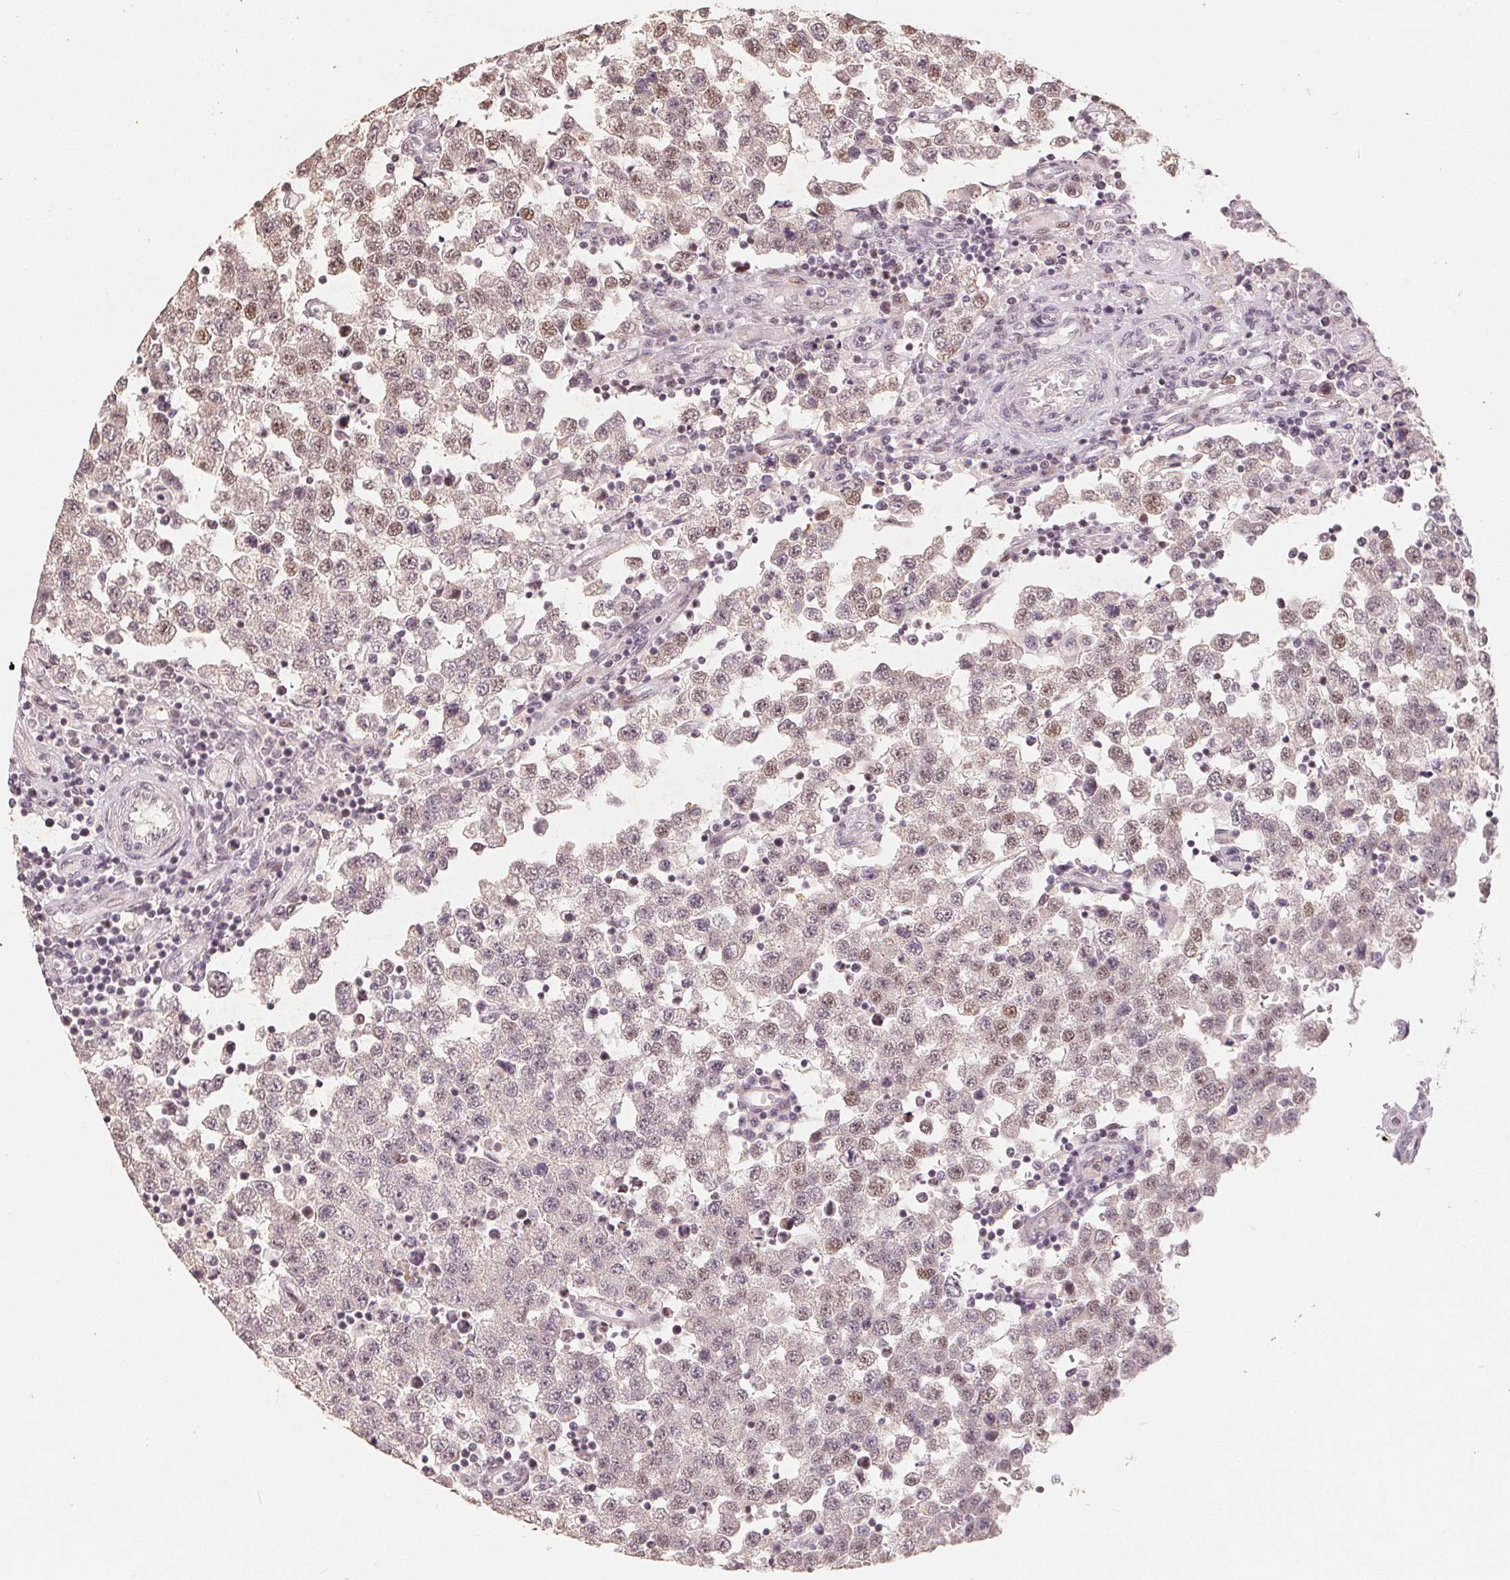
{"staining": {"intensity": "weak", "quantity": ">75%", "location": "nuclear"}, "tissue": "testis cancer", "cell_type": "Tumor cells", "image_type": "cancer", "snomed": [{"axis": "morphology", "description": "Seminoma, NOS"}, {"axis": "topography", "description": "Testis"}], "caption": "Human testis cancer stained with a brown dye exhibits weak nuclear positive expression in about >75% of tumor cells.", "gene": "CCDC138", "patient": {"sex": "male", "age": 34}}